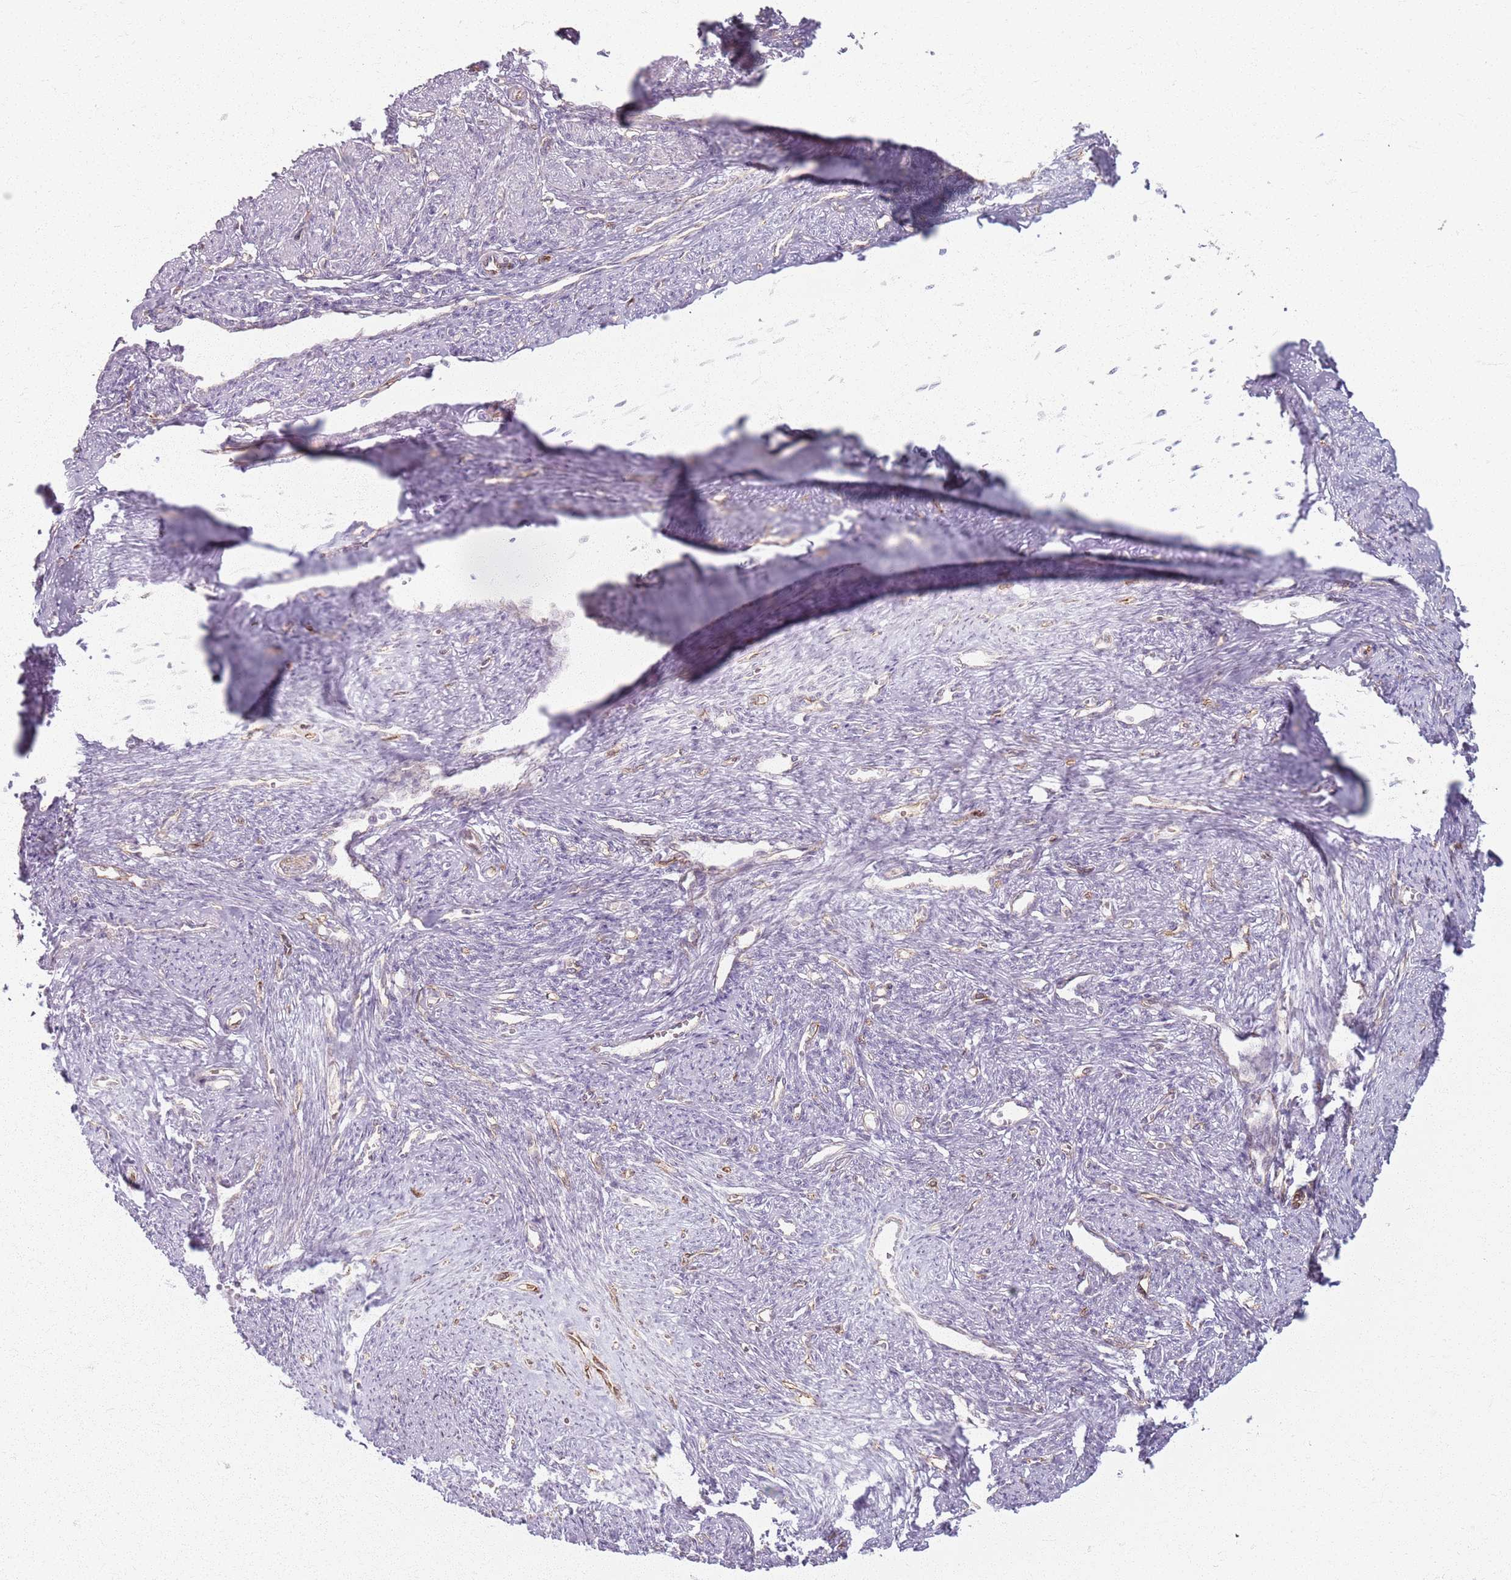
{"staining": {"intensity": "weak", "quantity": "<25%", "location": "cytoplasmic/membranous"}, "tissue": "smooth muscle", "cell_type": "Smooth muscle cells", "image_type": "normal", "snomed": [{"axis": "morphology", "description": "Normal tissue, NOS"}, {"axis": "topography", "description": "Smooth muscle"}, {"axis": "topography", "description": "Uterus"}], "caption": "There is no significant expression in smooth muscle cells of smooth muscle.", "gene": "KCNA5", "patient": {"sex": "female", "age": 59}}